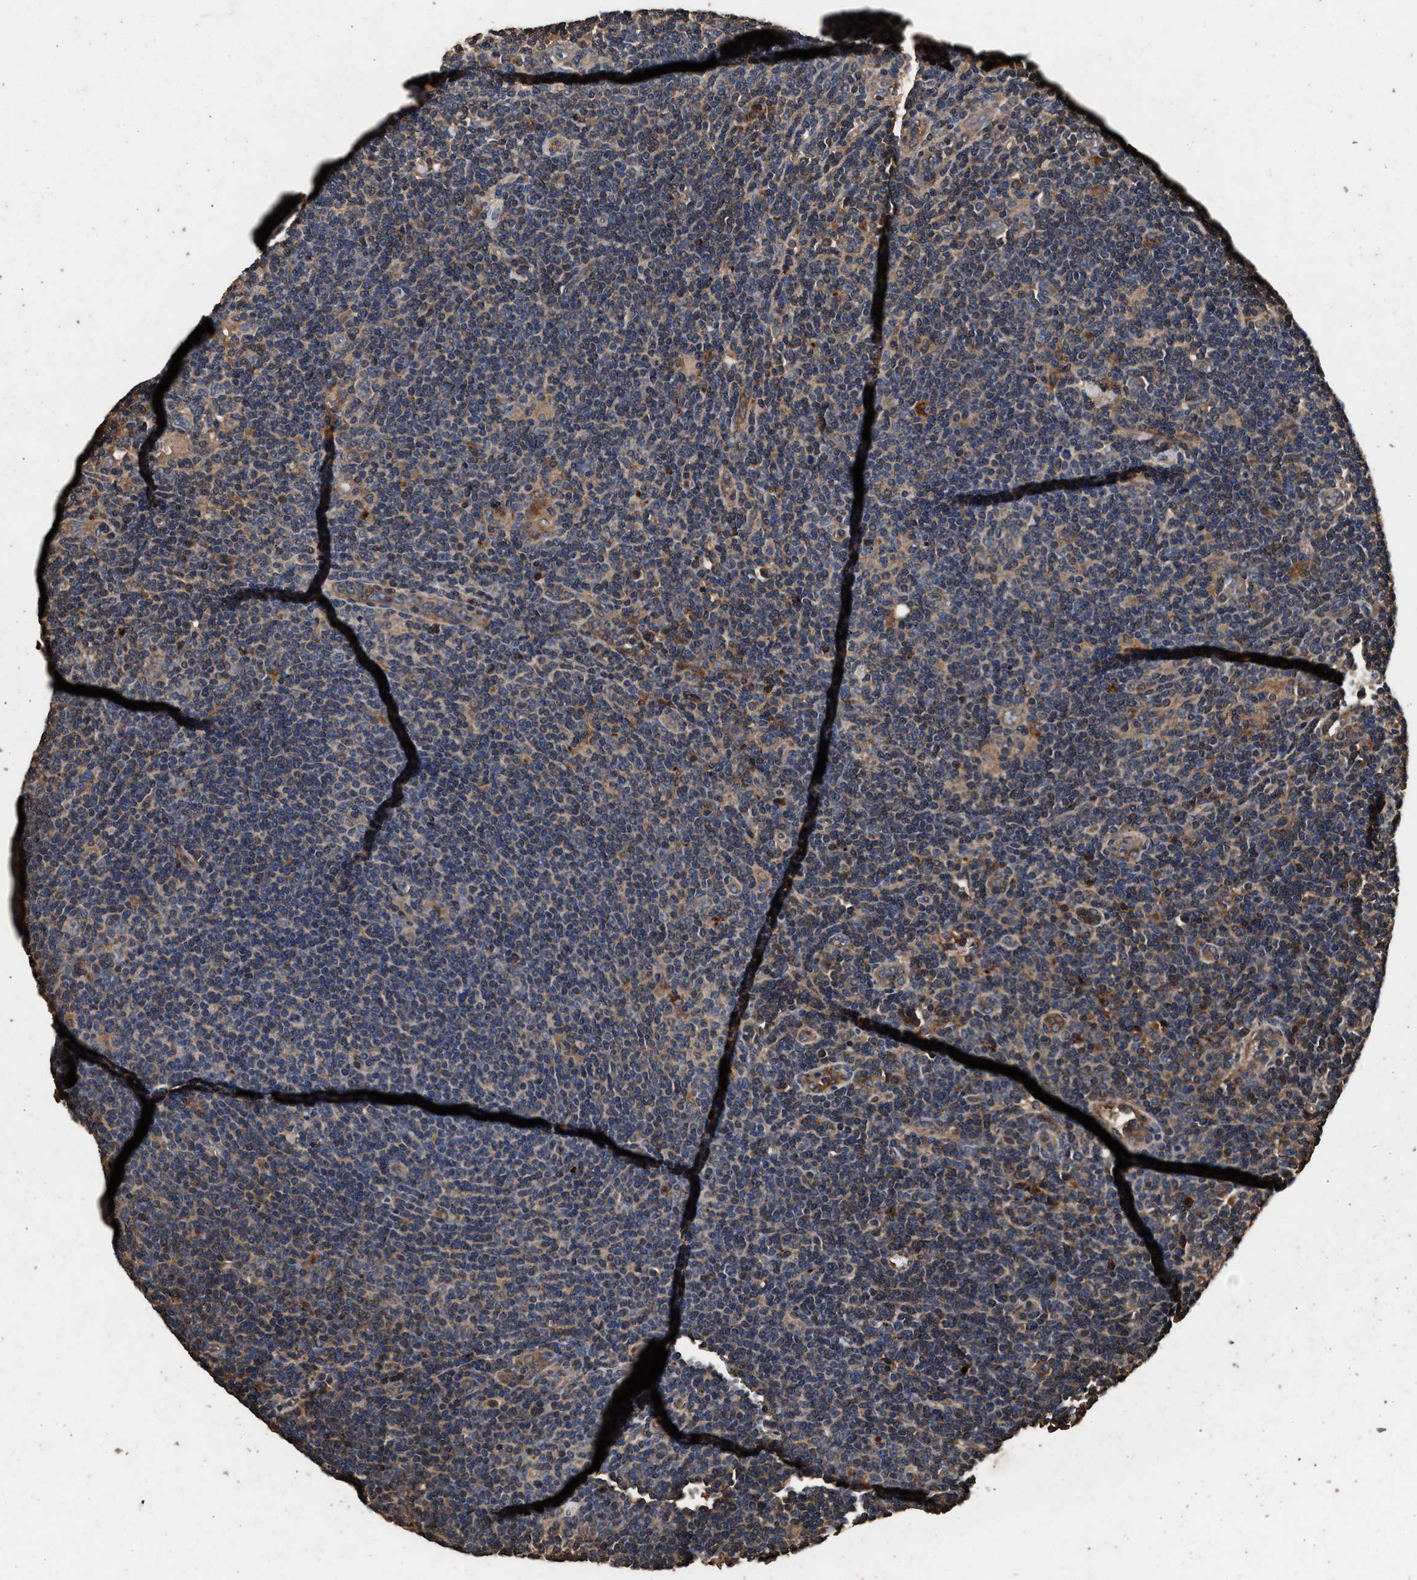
{"staining": {"intensity": "weak", "quantity": ">75%", "location": "cytoplasmic/membranous"}, "tissue": "lymphoma", "cell_type": "Tumor cells", "image_type": "cancer", "snomed": [{"axis": "morphology", "description": "Hodgkin's disease, NOS"}, {"axis": "topography", "description": "Lymph node"}], "caption": "A micrograph showing weak cytoplasmic/membranous expression in about >75% of tumor cells in Hodgkin's disease, as visualized by brown immunohistochemical staining.", "gene": "KYAT1", "patient": {"sex": "female", "age": 57}}